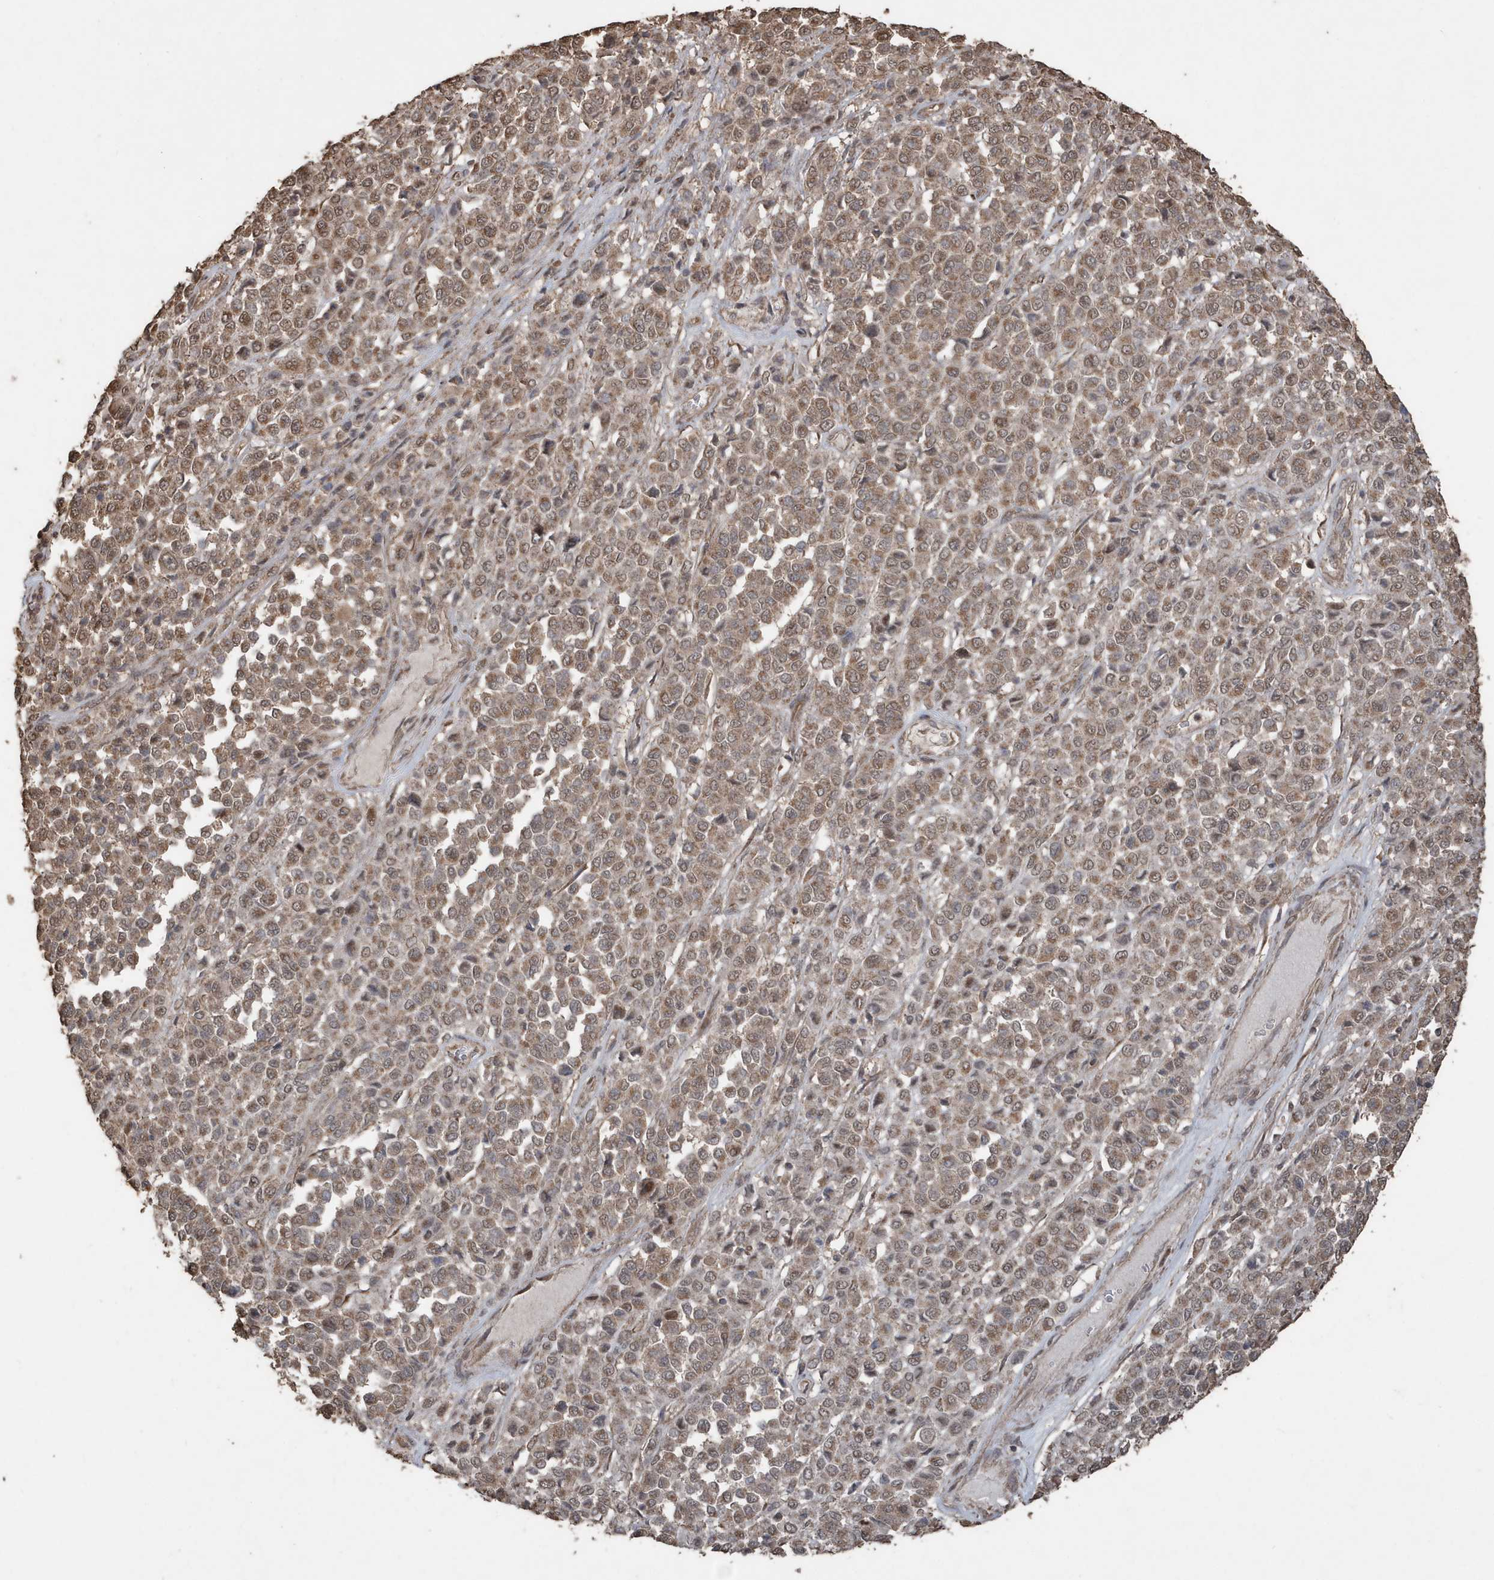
{"staining": {"intensity": "moderate", "quantity": ">75%", "location": "cytoplasmic/membranous,nuclear"}, "tissue": "melanoma", "cell_type": "Tumor cells", "image_type": "cancer", "snomed": [{"axis": "morphology", "description": "Malignant melanoma, Metastatic site"}, {"axis": "topography", "description": "Pancreas"}], "caption": "Immunohistochemistry (IHC) image of neoplastic tissue: human melanoma stained using immunohistochemistry displays medium levels of moderate protein expression localized specifically in the cytoplasmic/membranous and nuclear of tumor cells, appearing as a cytoplasmic/membranous and nuclear brown color.", "gene": "PAXBP1", "patient": {"sex": "female", "age": 30}}